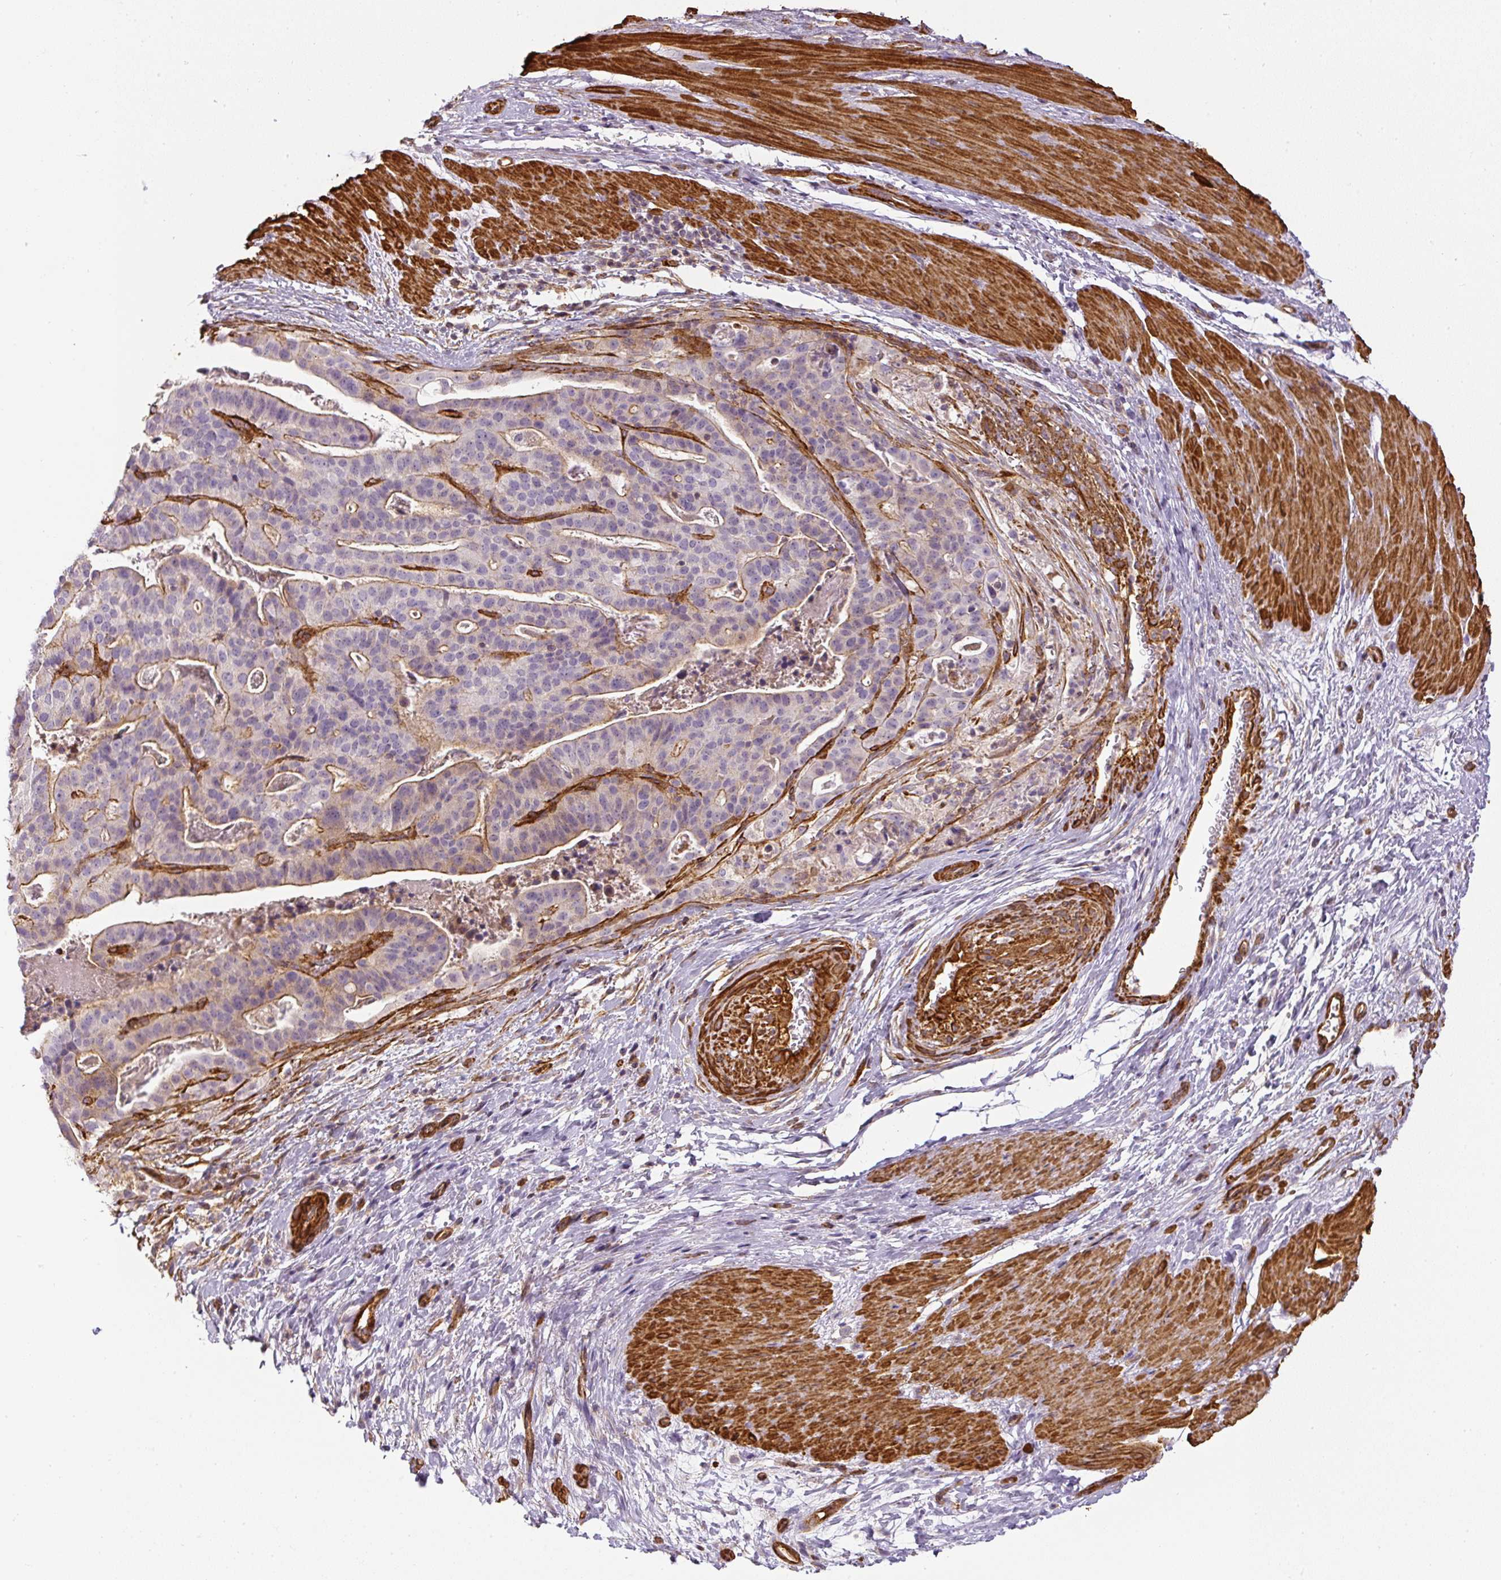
{"staining": {"intensity": "weak", "quantity": "<25%", "location": "cytoplasmic/membranous"}, "tissue": "stomach cancer", "cell_type": "Tumor cells", "image_type": "cancer", "snomed": [{"axis": "morphology", "description": "Adenocarcinoma, NOS"}, {"axis": "topography", "description": "Stomach"}], "caption": "A micrograph of stomach cancer (adenocarcinoma) stained for a protein reveals no brown staining in tumor cells. (DAB (3,3'-diaminobenzidine) immunohistochemistry with hematoxylin counter stain).", "gene": "MYL12A", "patient": {"sex": "male", "age": 48}}